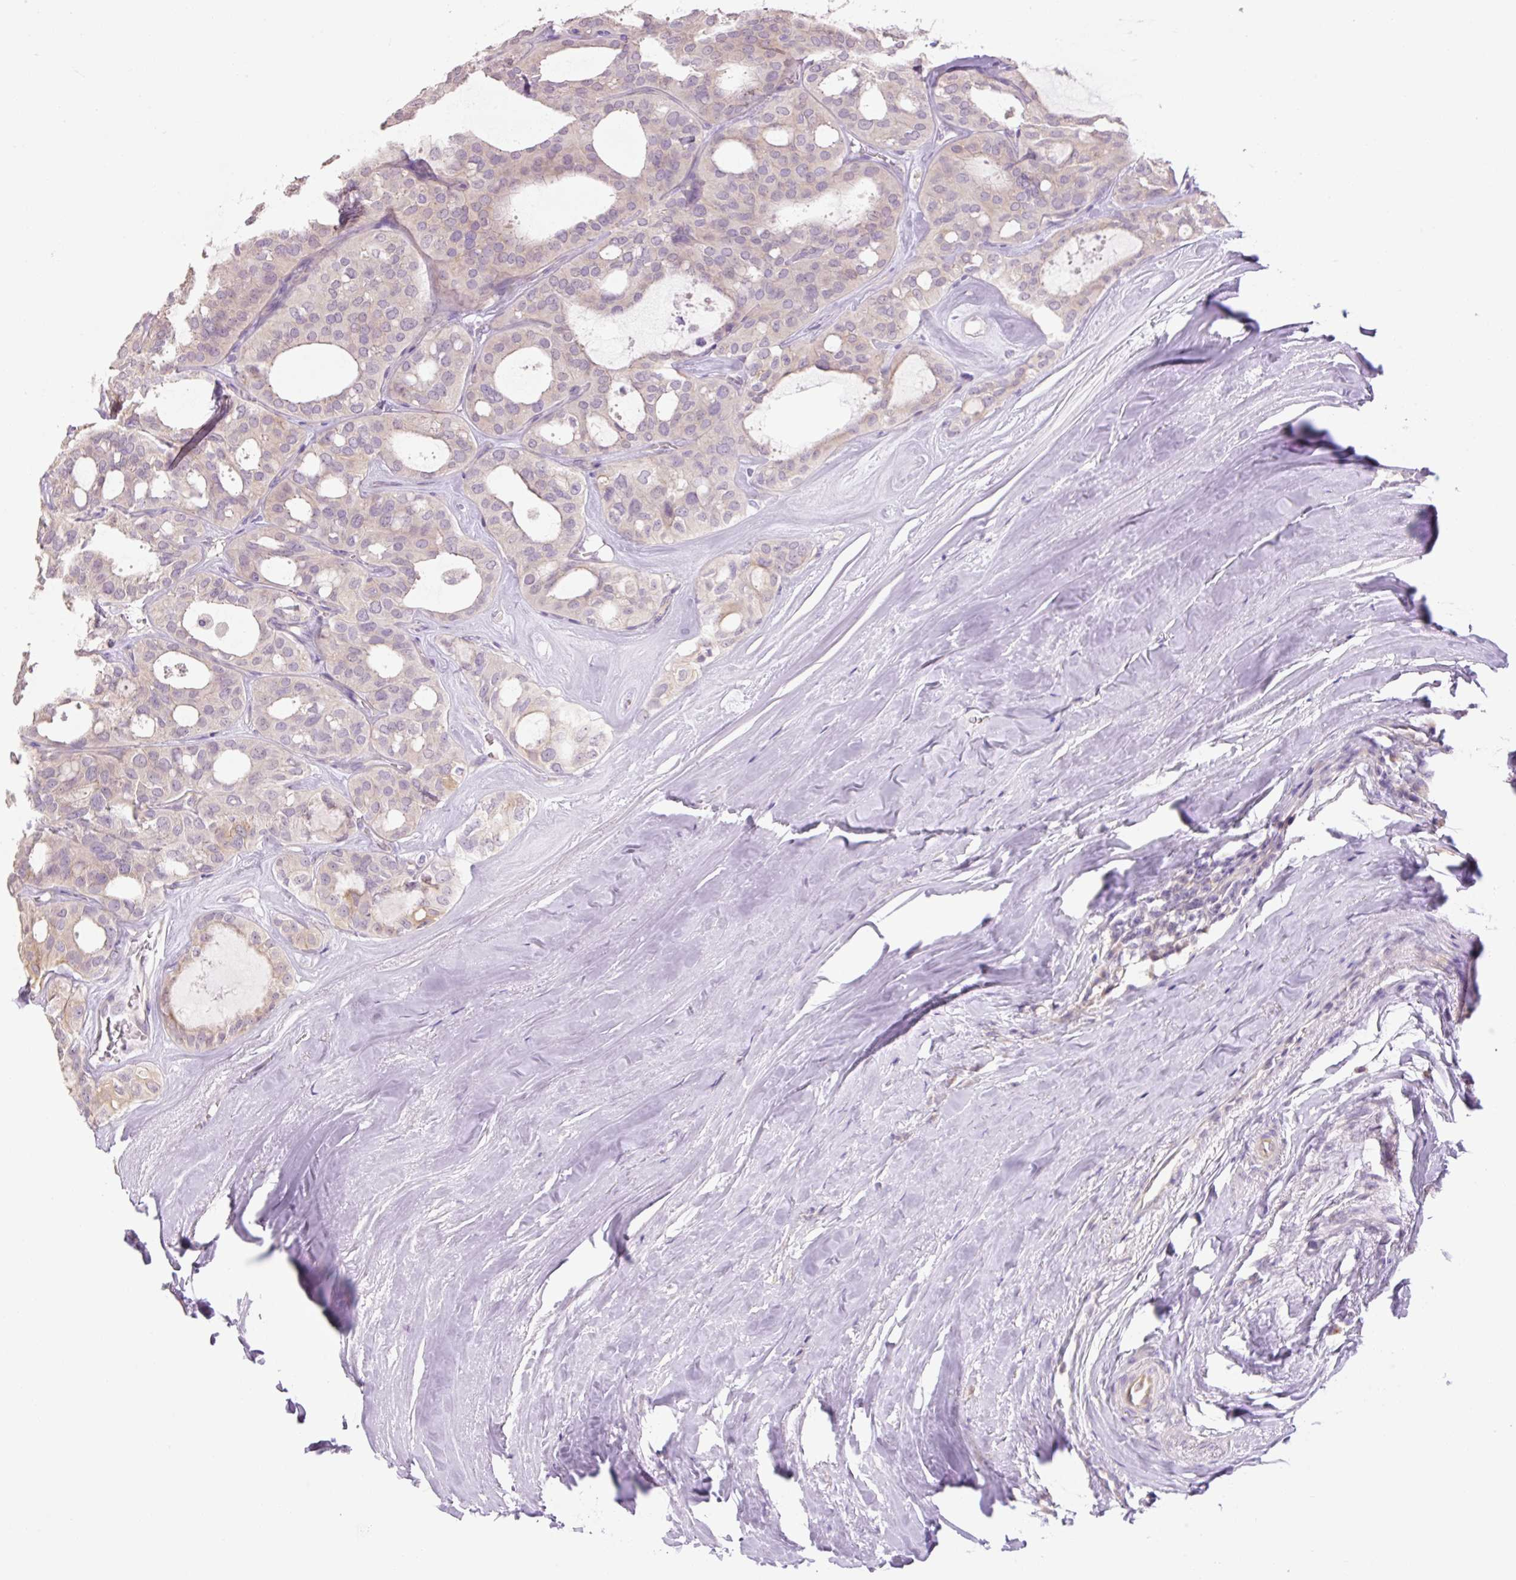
{"staining": {"intensity": "negative", "quantity": "none", "location": "none"}, "tissue": "thyroid cancer", "cell_type": "Tumor cells", "image_type": "cancer", "snomed": [{"axis": "morphology", "description": "Follicular adenoma carcinoma, NOS"}, {"axis": "topography", "description": "Thyroid gland"}], "caption": "Thyroid cancer was stained to show a protein in brown. There is no significant staining in tumor cells.", "gene": "GRID2", "patient": {"sex": "male", "age": 75}}